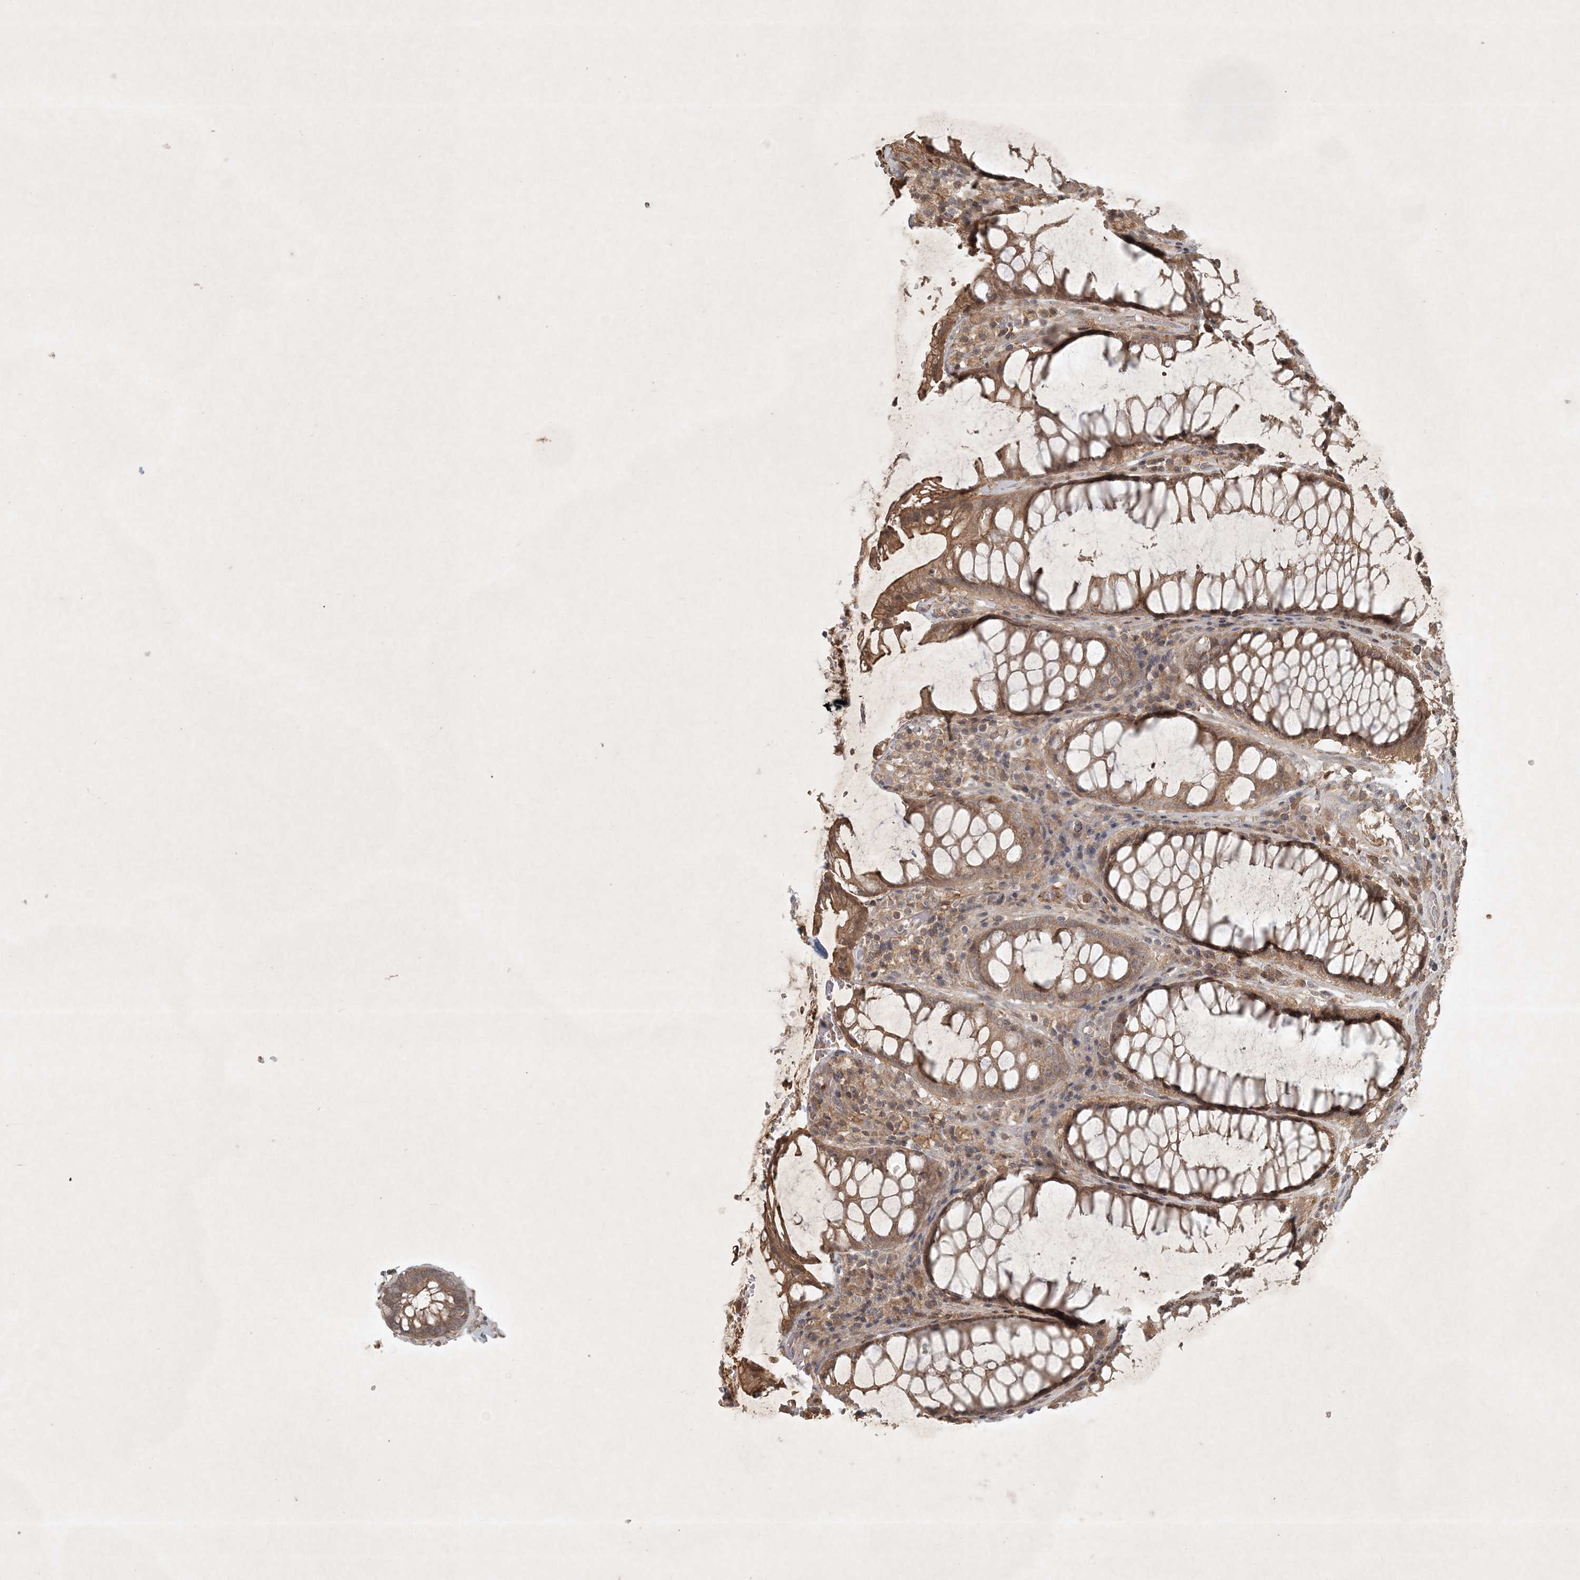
{"staining": {"intensity": "moderate", "quantity": ">75%", "location": "cytoplasmic/membranous"}, "tissue": "rectum", "cell_type": "Glandular cells", "image_type": "normal", "snomed": [{"axis": "morphology", "description": "Normal tissue, NOS"}, {"axis": "topography", "description": "Rectum"}], "caption": "Immunohistochemical staining of benign rectum displays >75% levels of moderate cytoplasmic/membranous protein positivity in about >75% of glandular cells.", "gene": "TNFAIP6", "patient": {"sex": "male", "age": 64}}